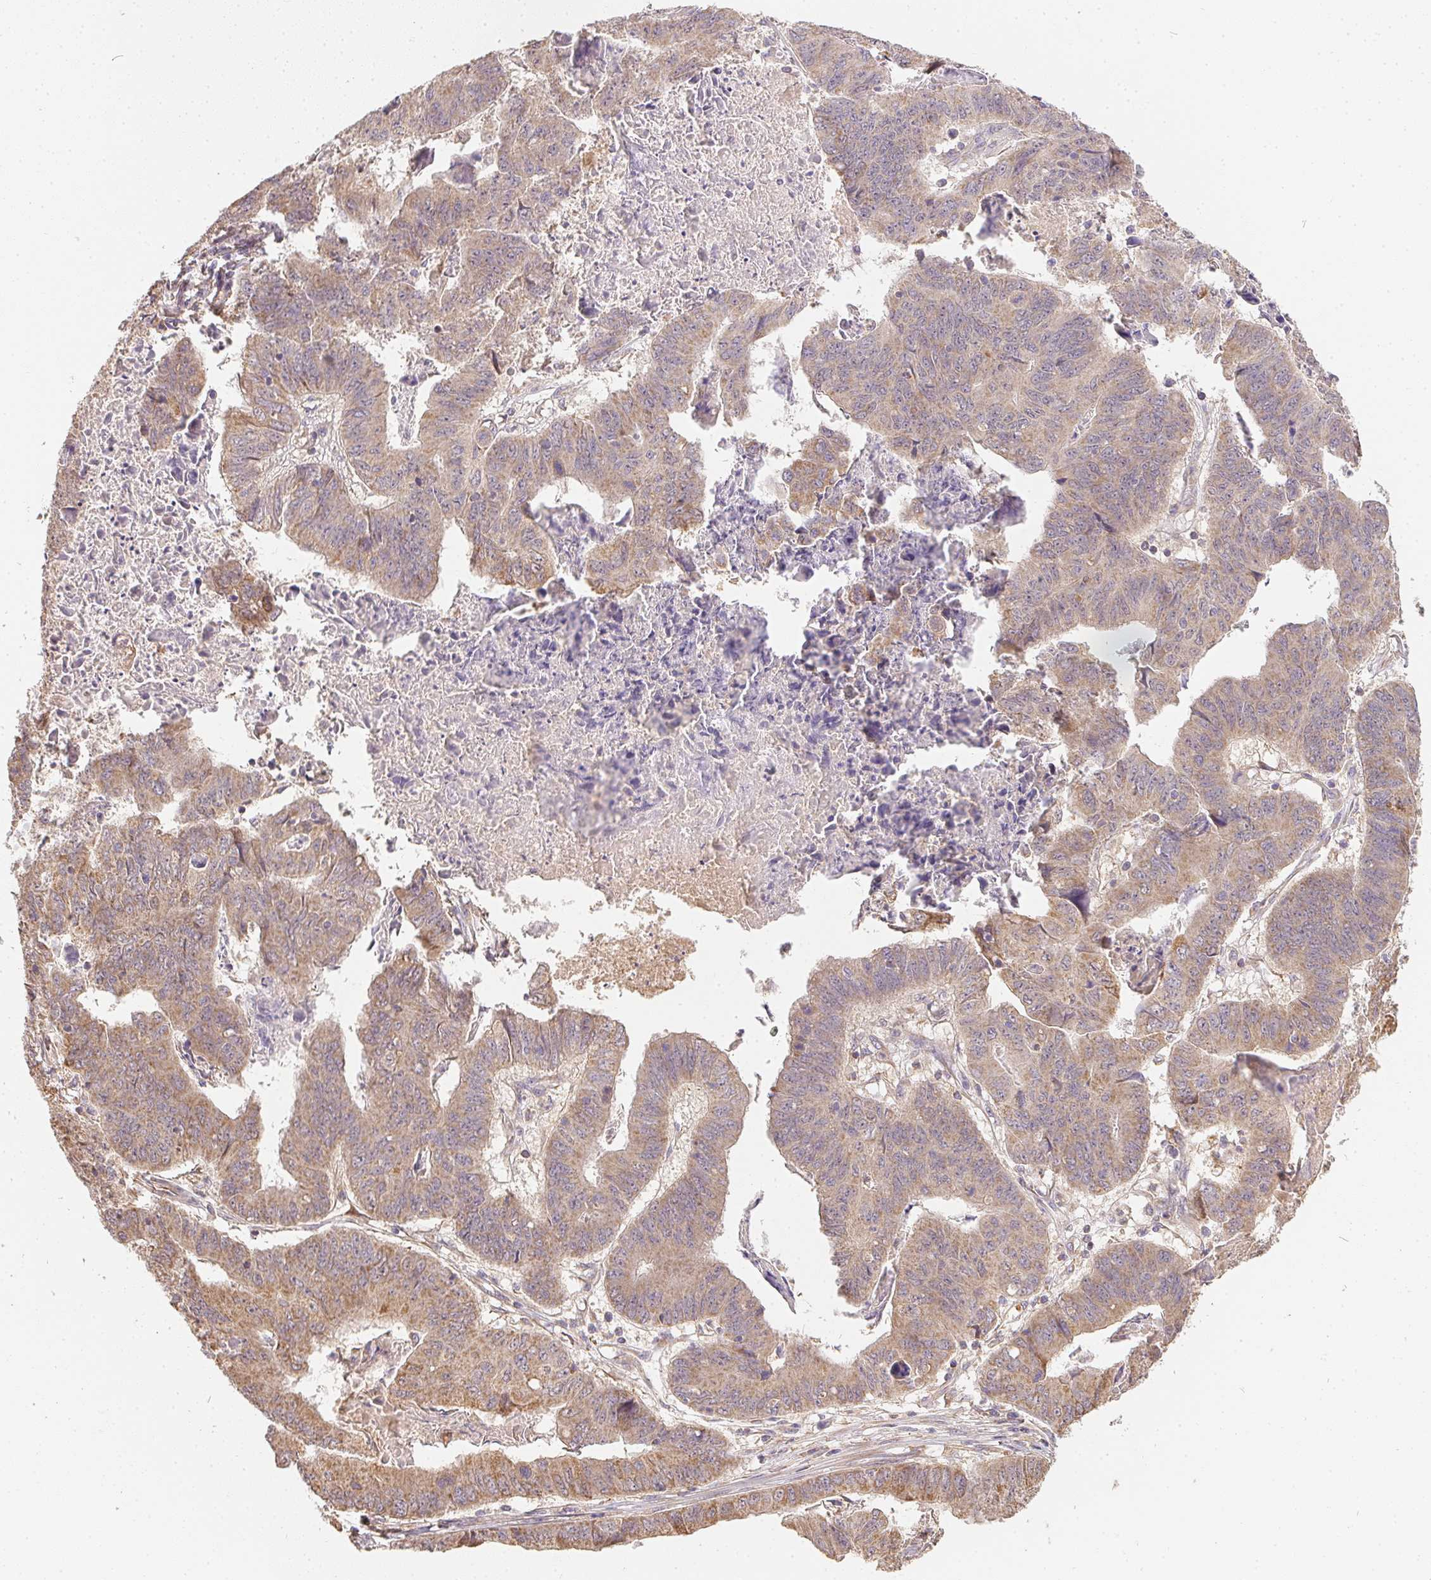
{"staining": {"intensity": "moderate", "quantity": ">75%", "location": "cytoplasmic/membranous"}, "tissue": "stomach cancer", "cell_type": "Tumor cells", "image_type": "cancer", "snomed": [{"axis": "morphology", "description": "Adenocarcinoma, NOS"}, {"axis": "topography", "description": "Stomach, lower"}], "caption": "This histopathology image demonstrates immunohistochemistry staining of stomach cancer, with medium moderate cytoplasmic/membranous staining in about >75% of tumor cells.", "gene": "REV3L", "patient": {"sex": "male", "age": 77}}